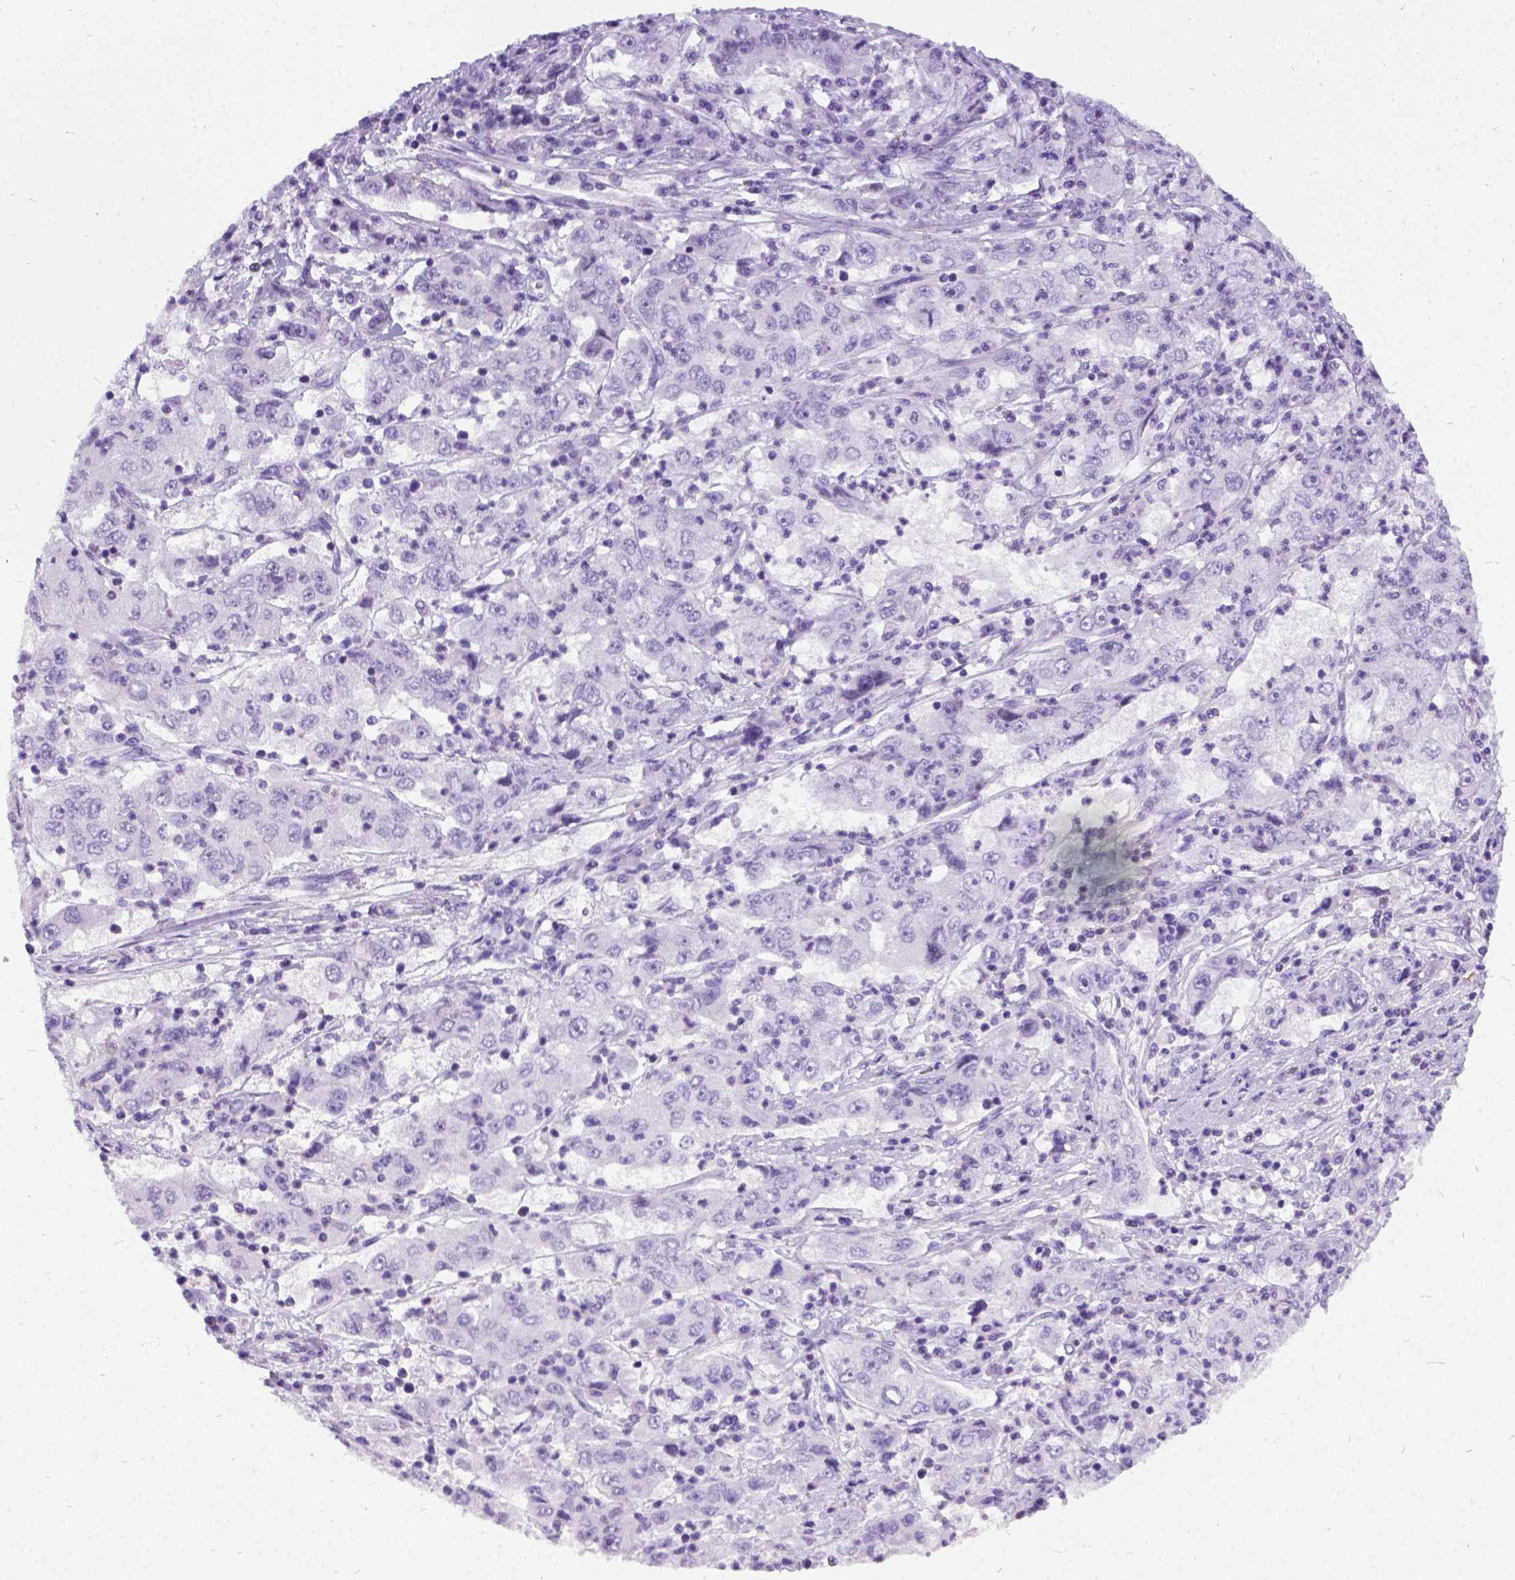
{"staining": {"intensity": "negative", "quantity": "none", "location": "none"}, "tissue": "cervical cancer", "cell_type": "Tumor cells", "image_type": "cancer", "snomed": [{"axis": "morphology", "description": "Squamous cell carcinoma, NOS"}, {"axis": "topography", "description": "Cervix"}], "caption": "Protein analysis of cervical cancer reveals no significant positivity in tumor cells.", "gene": "PRG2", "patient": {"sex": "female", "age": 36}}